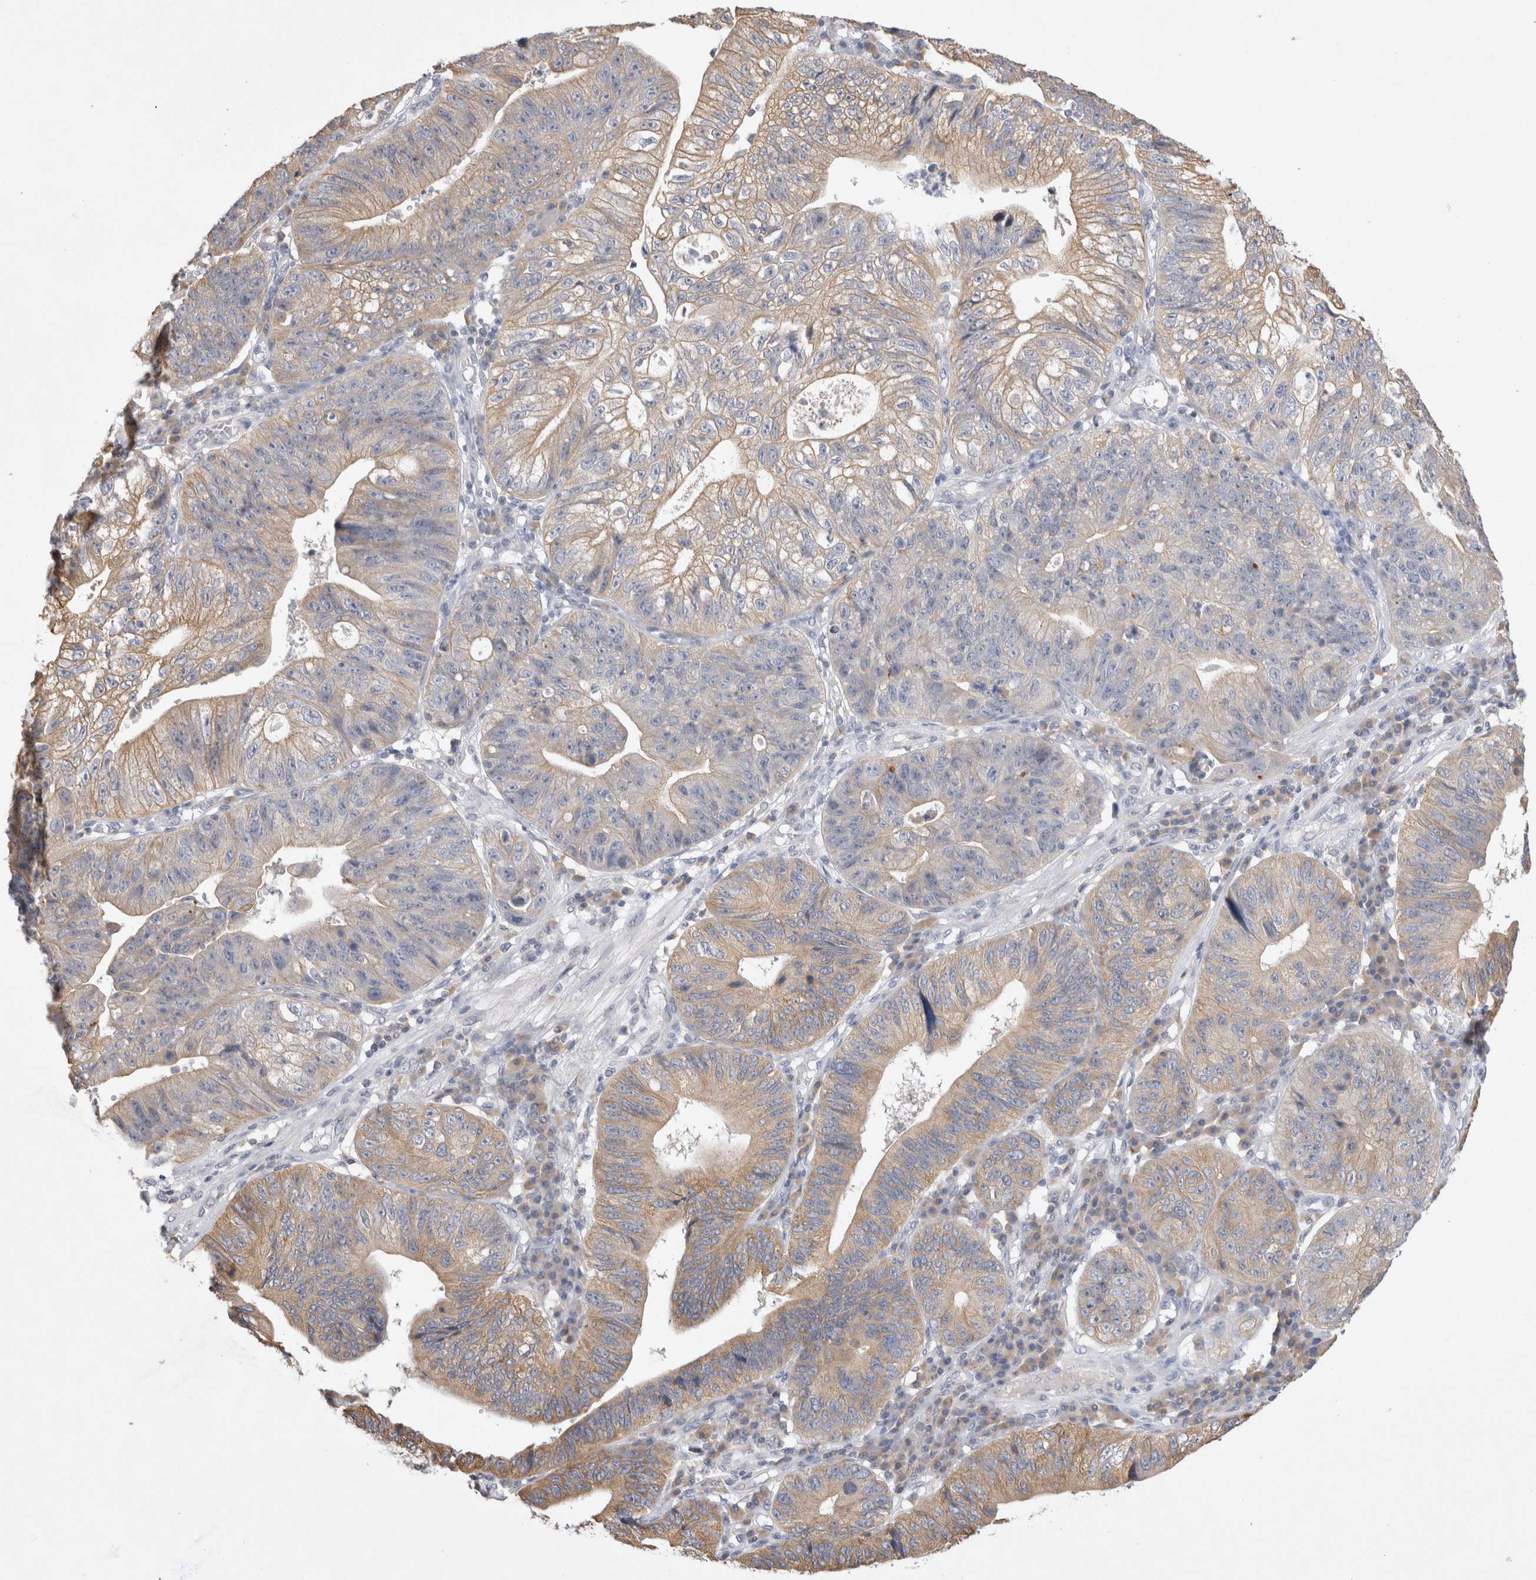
{"staining": {"intensity": "weak", "quantity": "25%-75%", "location": "cytoplasmic/membranous"}, "tissue": "stomach cancer", "cell_type": "Tumor cells", "image_type": "cancer", "snomed": [{"axis": "morphology", "description": "Adenocarcinoma, NOS"}, {"axis": "topography", "description": "Stomach"}], "caption": "Immunohistochemistry (DAB (3,3'-diaminobenzidine)) staining of human adenocarcinoma (stomach) exhibits weak cytoplasmic/membranous protein expression in about 25%-75% of tumor cells.", "gene": "GAS1", "patient": {"sex": "male", "age": 59}}